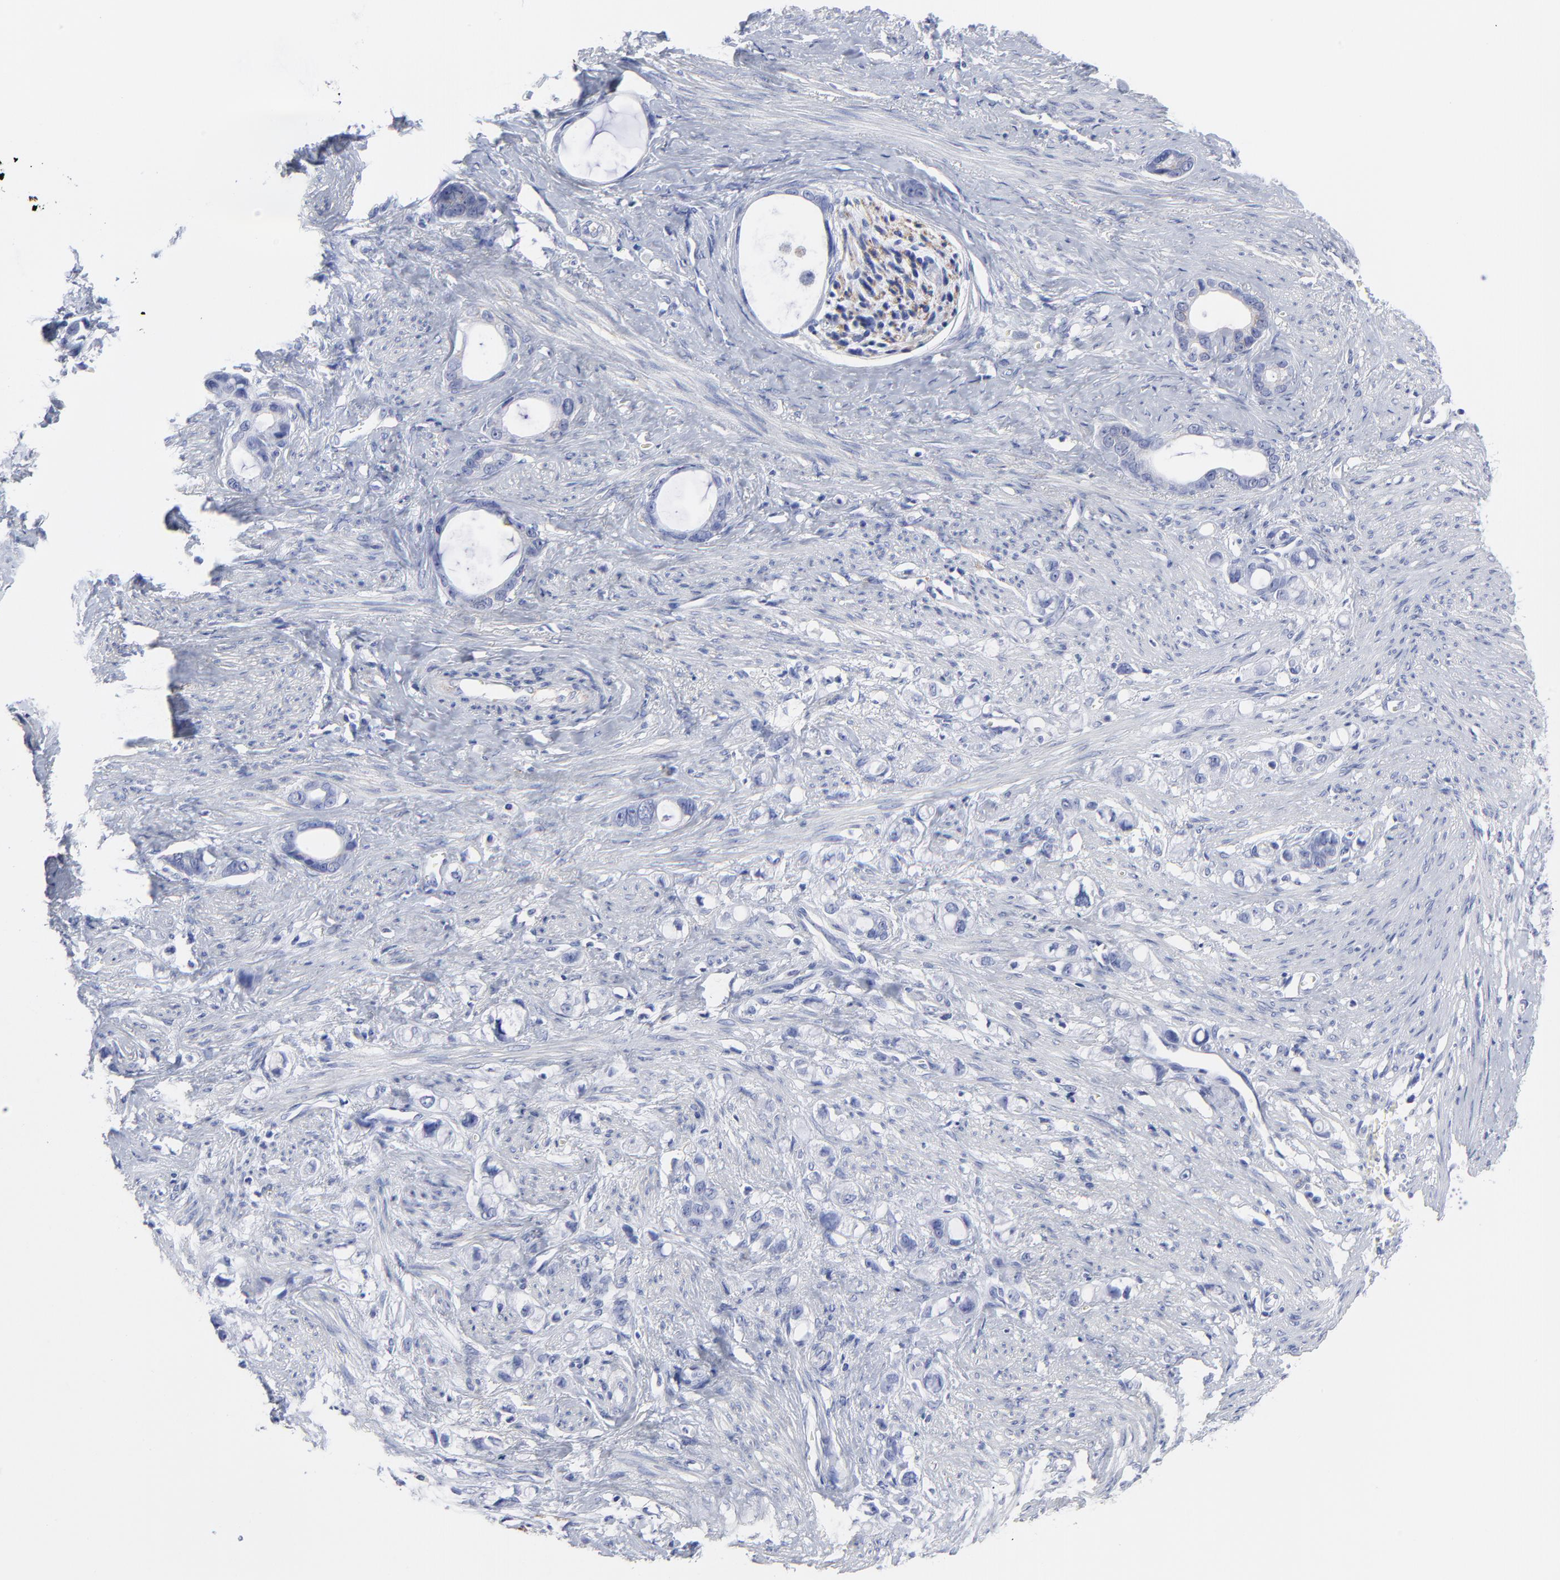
{"staining": {"intensity": "negative", "quantity": "none", "location": "none"}, "tissue": "stomach cancer", "cell_type": "Tumor cells", "image_type": "cancer", "snomed": [{"axis": "morphology", "description": "Adenocarcinoma, NOS"}, {"axis": "topography", "description": "Stomach"}], "caption": "IHC of human adenocarcinoma (stomach) shows no staining in tumor cells.", "gene": "CNTN3", "patient": {"sex": "female", "age": 75}}